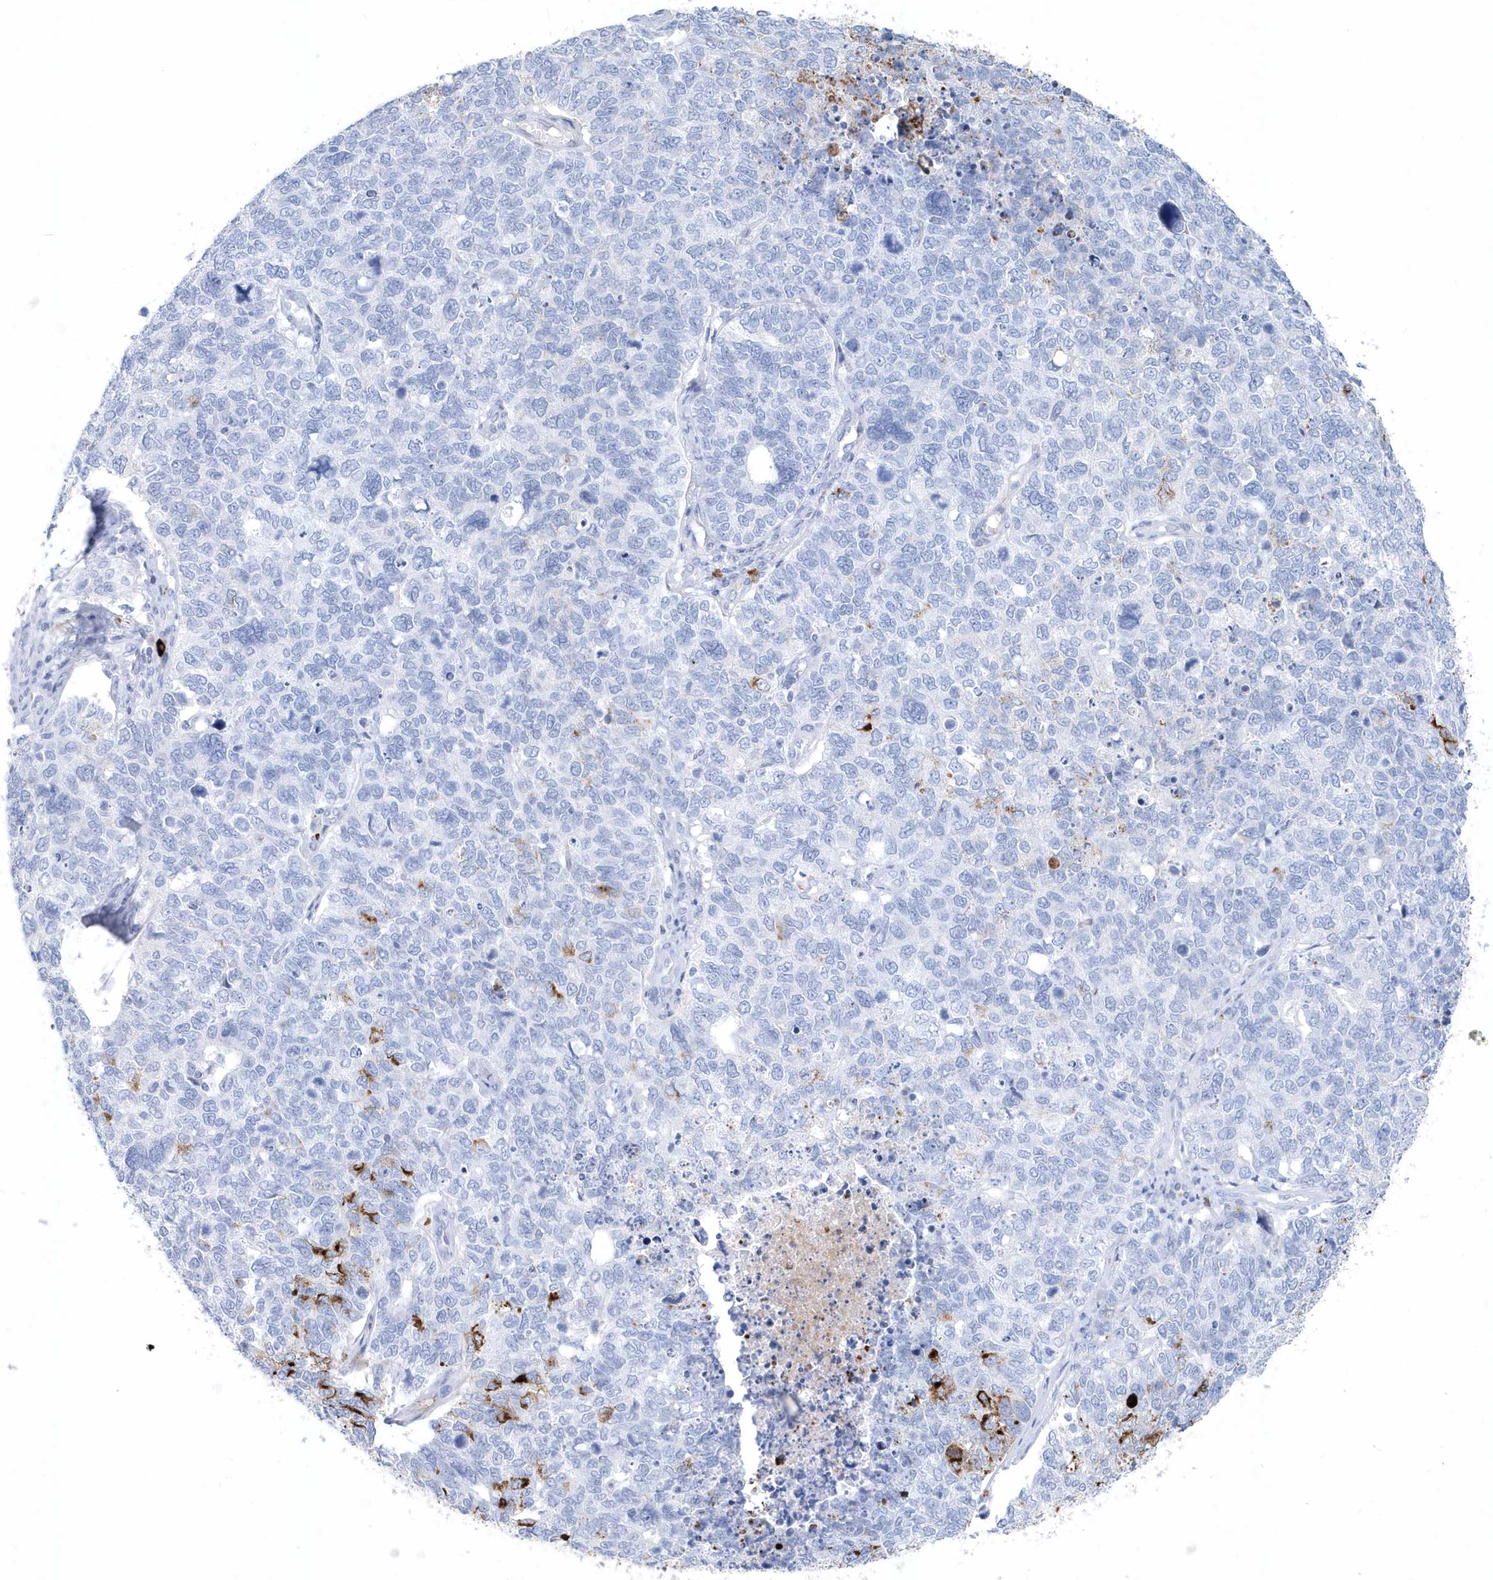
{"staining": {"intensity": "negative", "quantity": "none", "location": "none"}, "tissue": "cervical cancer", "cell_type": "Tumor cells", "image_type": "cancer", "snomed": [{"axis": "morphology", "description": "Squamous cell carcinoma, NOS"}, {"axis": "topography", "description": "Cervix"}], "caption": "Immunohistochemistry image of human squamous cell carcinoma (cervical) stained for a protein (brown), which shows no positivity in tumor cells.", "gene": "JCHAIN", "patient": {"sex": "female", "age": 63}}